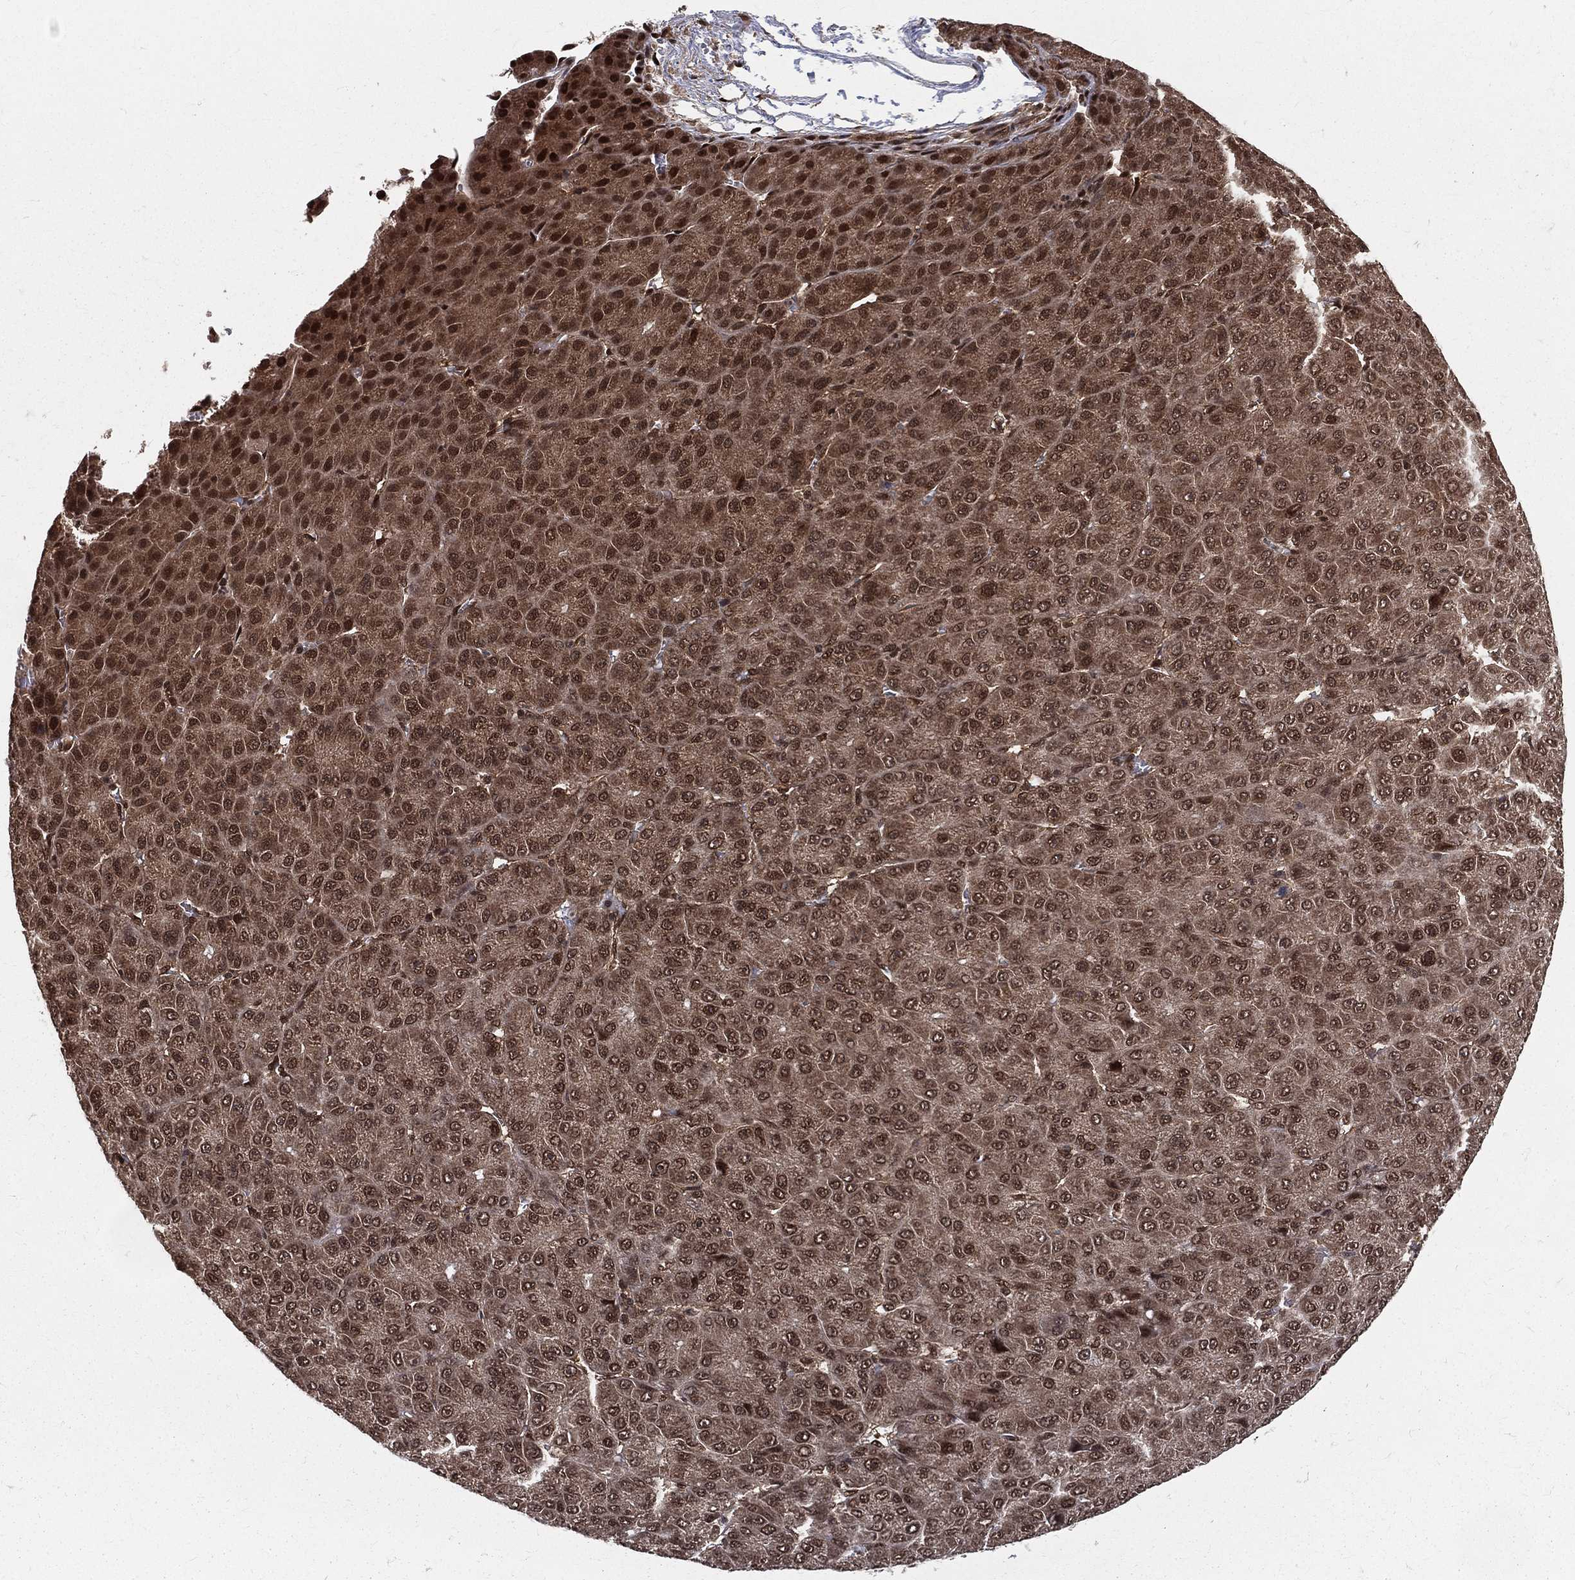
{"staining": {"intensity": "strong", "quantity": ">75%", "location": "nuclear"}, "tissue": "liver cancer", "cell_type": "Tumor cells", "image_type": "cancer", "snomed": [{"axis": "morphology", "description": "Carcinoma, Hepatocellular, NOS"}, {"axis": "topography", "description": "Liver"}], "caption": "A brown stain highlights strong nuclear staining of a protein in human hepatocellular carcinoma (liver) tumor cells.", "gene": "COPS4", "patient": {"sex": "male", "age": 67}}